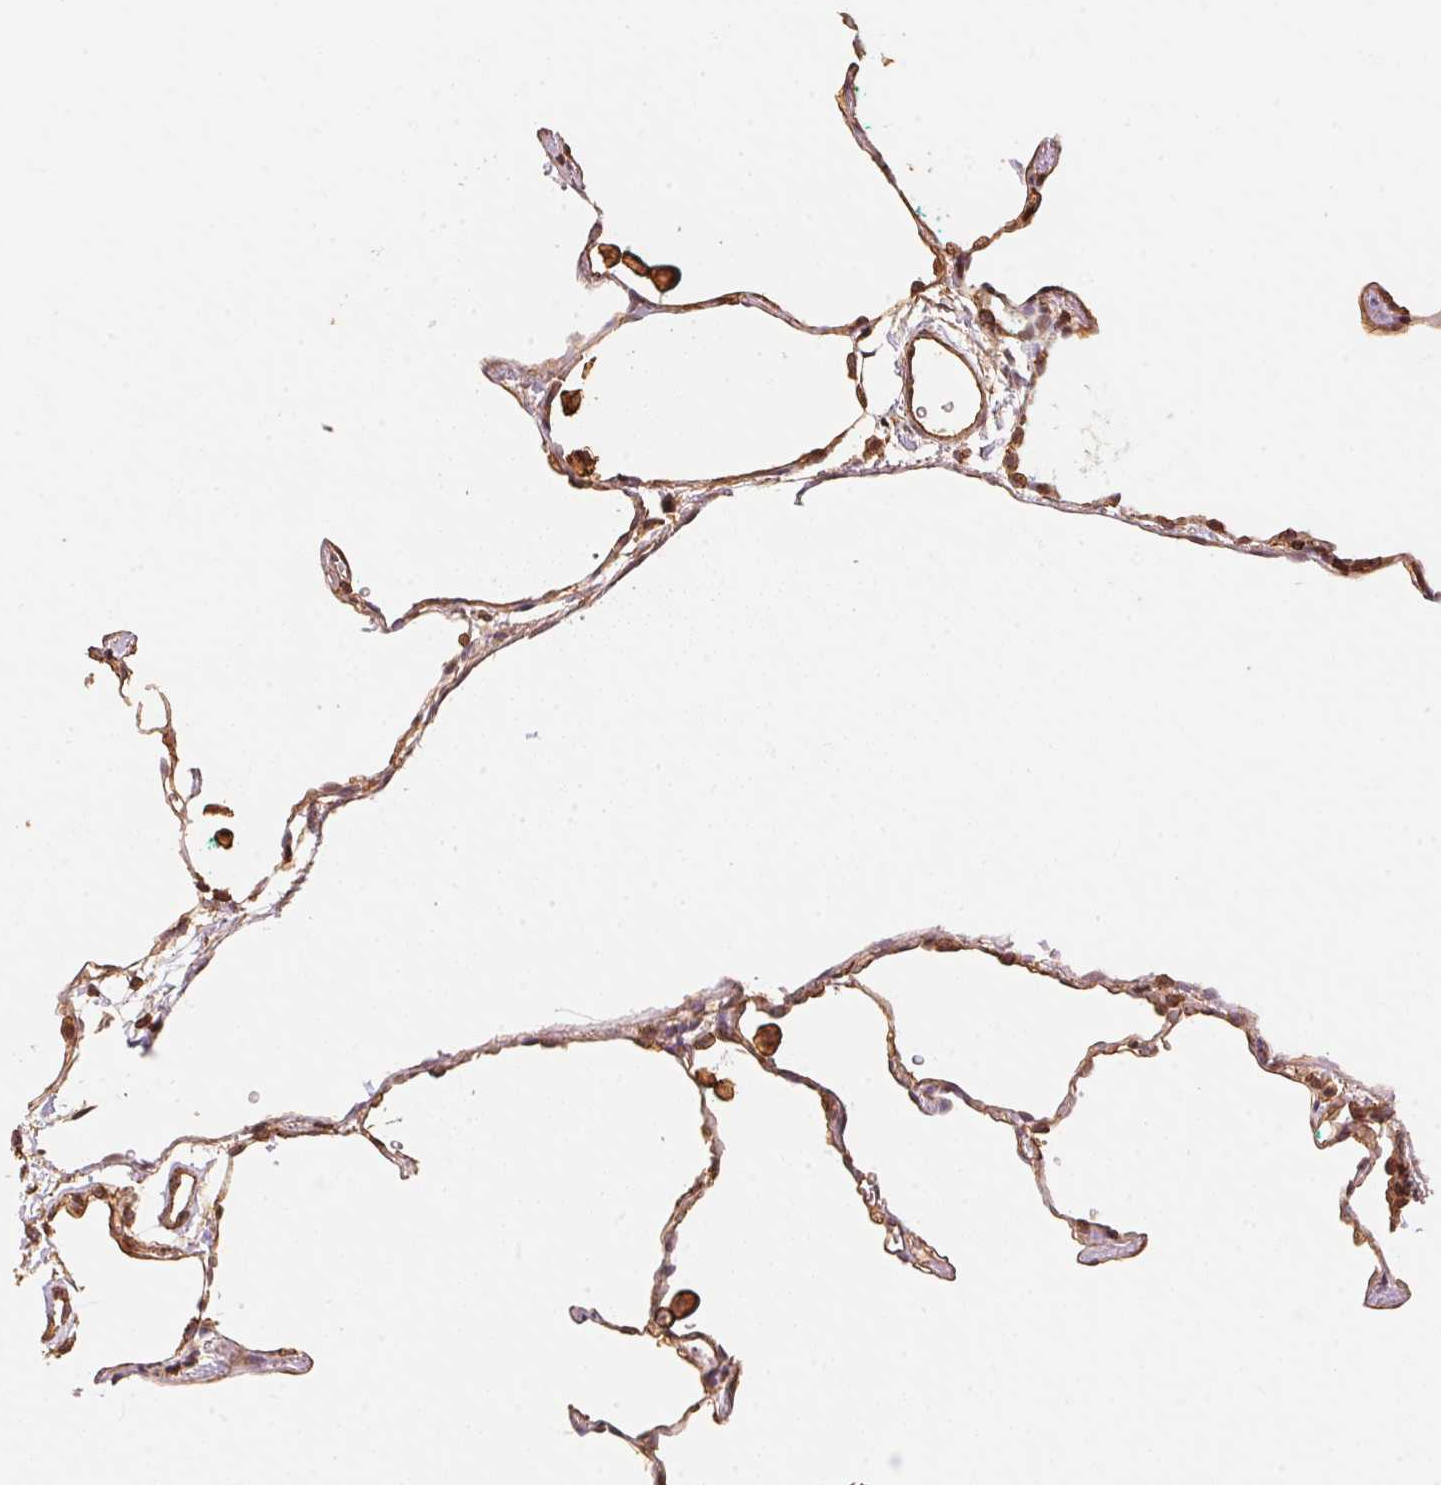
{"staining": {"intensity": "strong", "quantity": "25%-75%", "location": "cytoplasmic/membranous"}, "tissue": "lung", "cell_type": "Alveolar cells", "image_type": "normal", "snomed": [{"axis": "morphology", "description": "Normal tissue, NOS"}, {"axis": "topography", "description": "Lung"}], "caption": "High-power microscopy captured an immunohistochemistry (IHC) photomicrograph of normal lung, revealing strong cytoplasmic/membranous positivity in approximately 25%-75% of alveolar cells.", "gene": "FRAS1", "patient": {"sex": "female", "age": 47}}